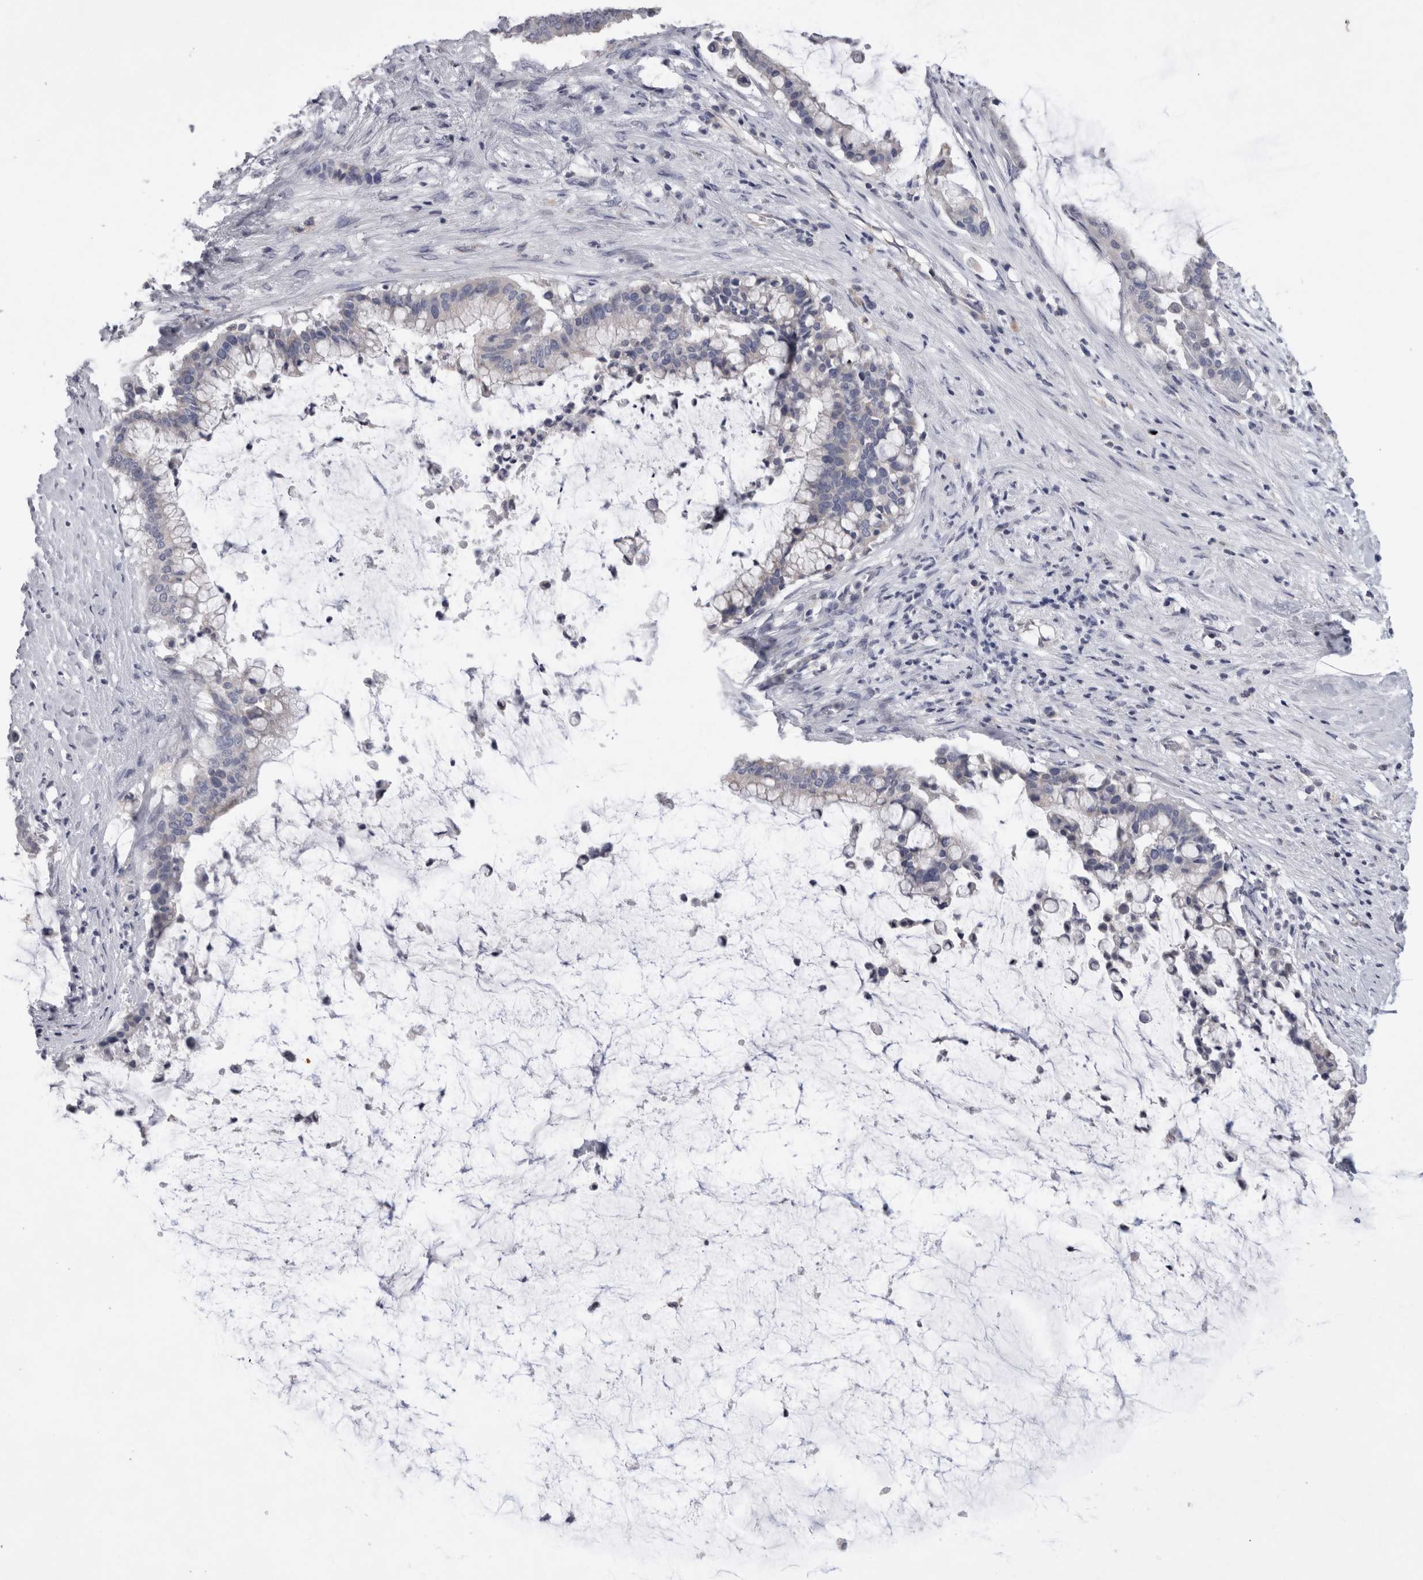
{"staining": {"intensity": "negative", "quantity": "none", "location": "none"}, "tissue": "pancreatic cancer", "cell_type": "Tumor cells", "image_type": "cancer", "snomed": [{"axis": "morphology", "description": "Adenocarcinoma, NOS"}, {"axis": "topography", "description": "Pancreas"}], "caption": "This photomicrograph is of pancreatic cancer (adenocarcinoma) stained with immunohistochemistry (IHC) to label a protein in brown with the nuclei are counter-stained blue. There is no expression in tumor cells. (Brightfield microscopy of DAB (3,3'-diaminobenzidine) IHC at high magnification).", "gene": "DHRS4", "patient": {"sex": "male", "age": 41}}